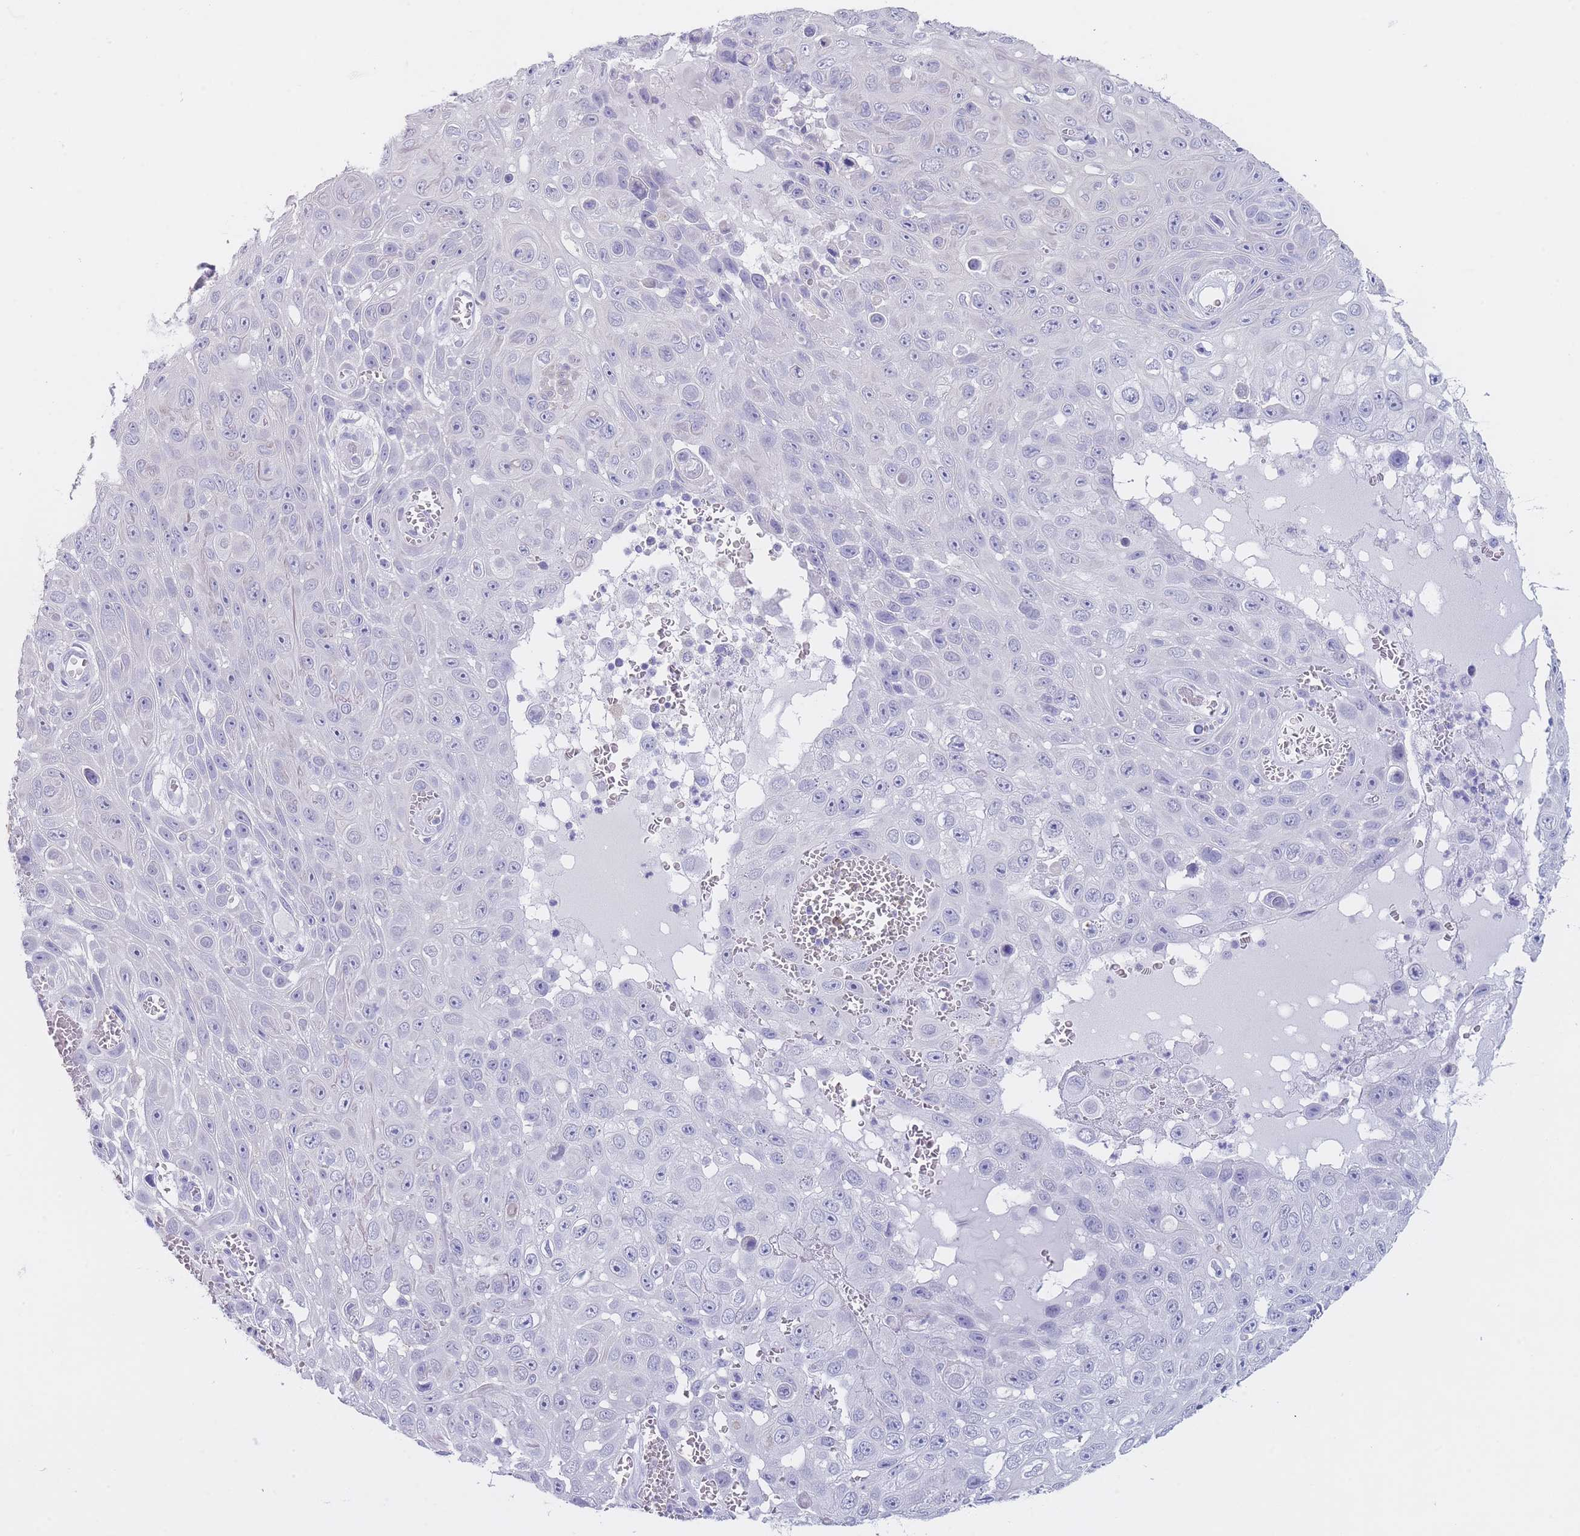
{"staining": {"intensity": "negative", "quantity": "none", "location": "none"}, "tissue": "skin cancer", "cell_type": "Tumor cells", "image_type": "cancer", "snomed": [{"axis": "morphology", "description": "Squamous cell carcinoma, NOS"}, {"axis": "topography", "description": "Skin"}], "caption": "Human skin squamous cell carcinoma stained for a protein using immunohistochemistry (IHC) reveals no staining in tumor cells.", "gene": "CD37", "patient": {"sex": "male", "age": 82}}